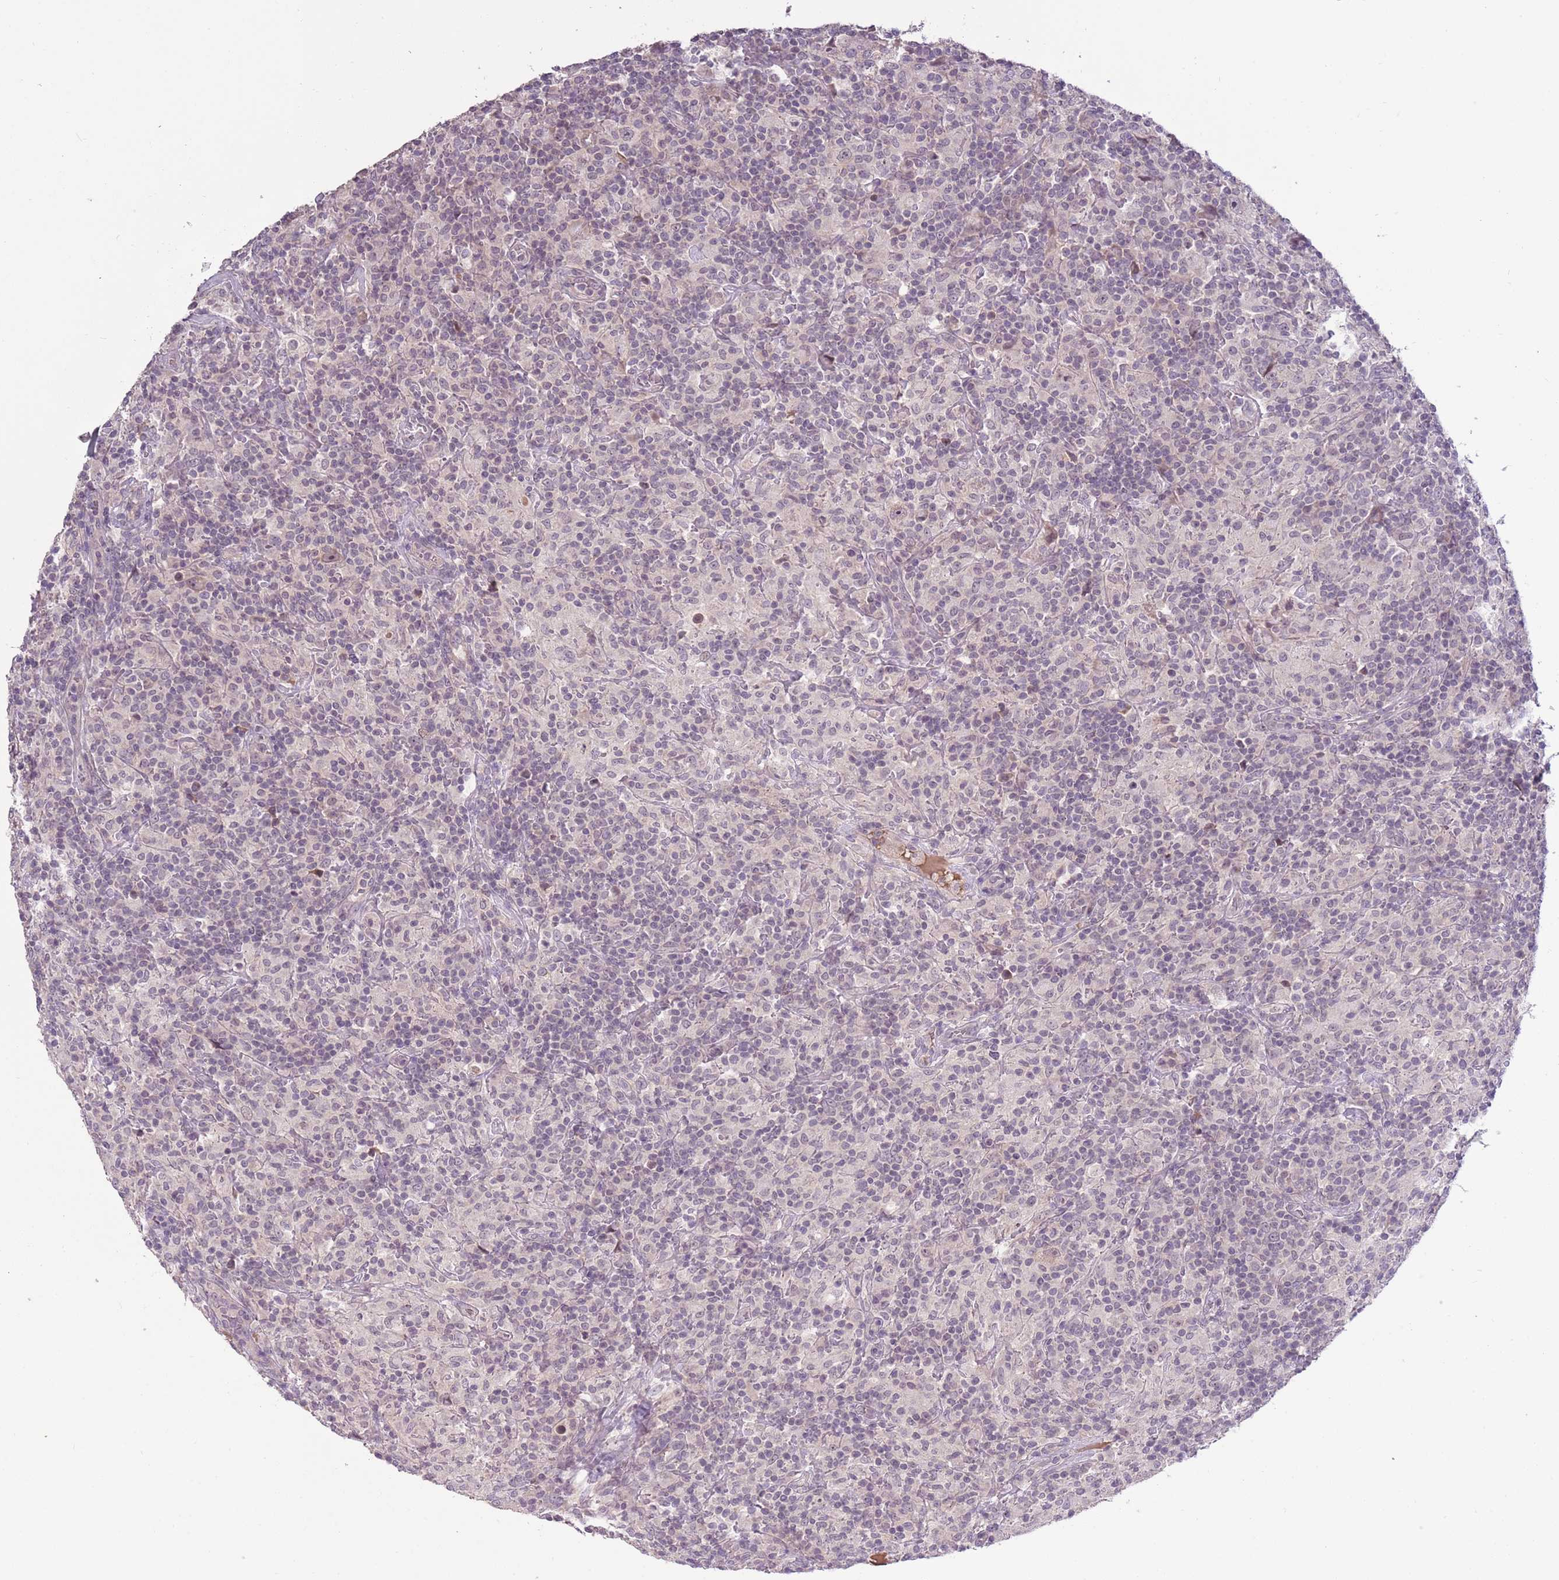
{"staining": {"intensity": "negative", "quantity": "none", "location": "none"}, "tissue": "lymphoma", "cell_type": "Tumor cells", "image_type": "cancer", "snomed": [{"axis": "morphology", "description": "Hodgkin's disease, NOS"}, {"axis": "topography", "description": "Lymph node"}], "caption": "An image of human Hodgkin's disease is negative for staining in tumor cells.", "gene": "SHROOM3", "patient": {"sex": "male", "age": 70}}